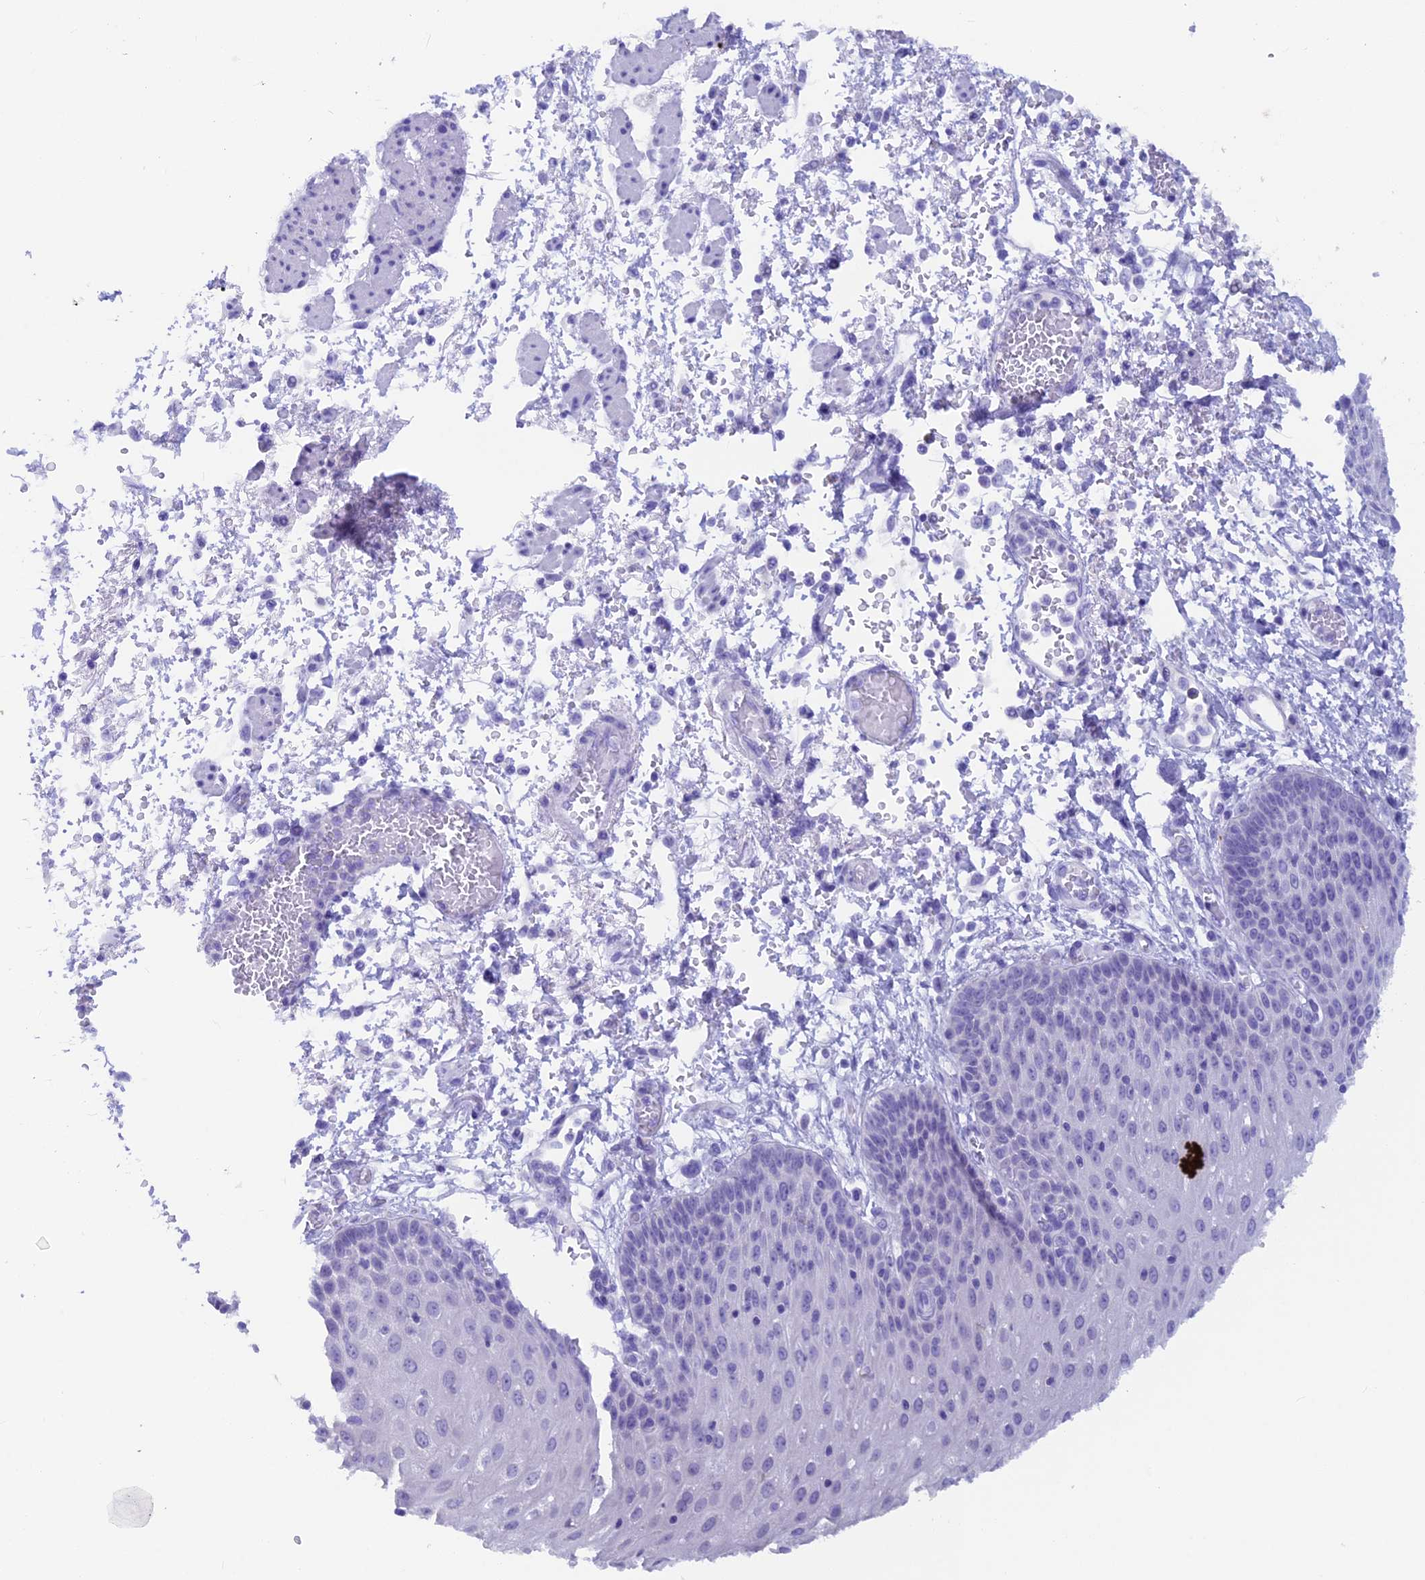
{"staining": {"intensity": "negative", "quantity": "none", "location": "none"}, "tissue": "esophagus", "cell_type": "Squamous epithelial cells", "image_type": "normal", "snomed": [{"axis": "morphology", "description": "Normal tissue, NOS"}, {"axis": "topography", "description": "Esophagus"}], "caption": "High power microscopy histopathology image of an immunohistochemistry (IHC) image of unremarkable esophagus, revealing no significant expression in squamous epithelial cells.", "gene": "SNTN", "patient": {"sex": "male", "age": 81}}